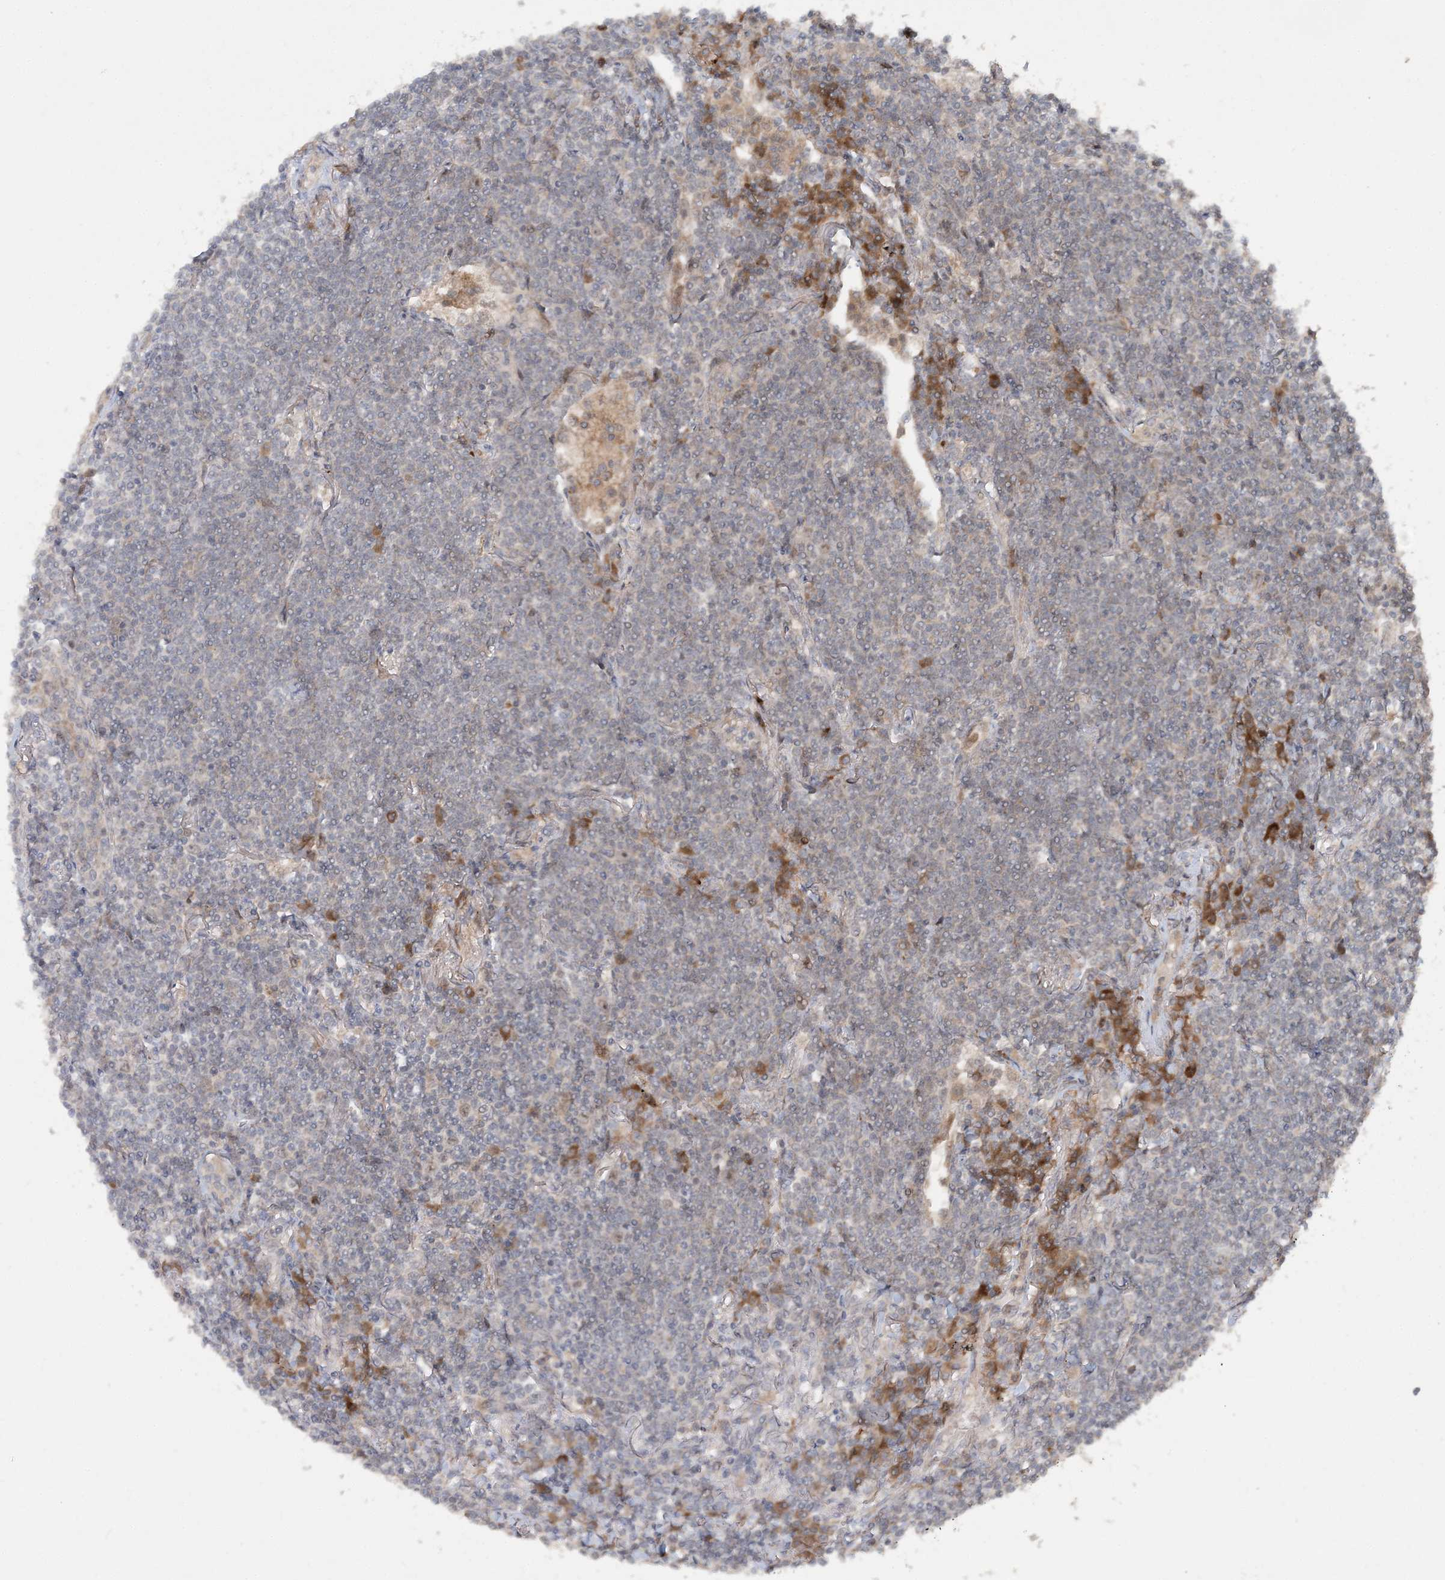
{"staining": {"intensity": "negative", "quantity": "none", "location": "none"}, "tissue": "lymphoma", "cell_type": "Tumor cells", "image_type": "cancer", "snomed": [{"axis": "morphology", "description": "Malignant lymphoma, non-Hodgkin's type, Low grade"}, {"axis": "topography", "description": "Lung"}], "caption": "The photomicrograph reveals no staining of tumor cells in low-grade malignant lymphoma, non-Hodgkin's type. Brightfield microscopy of immunohistochemistry stained with DAB (brown) and hematoxylin (blue), captured at high magnification.", "gene": "UBR3", "patient": {"sex": "female", "age": 71}}